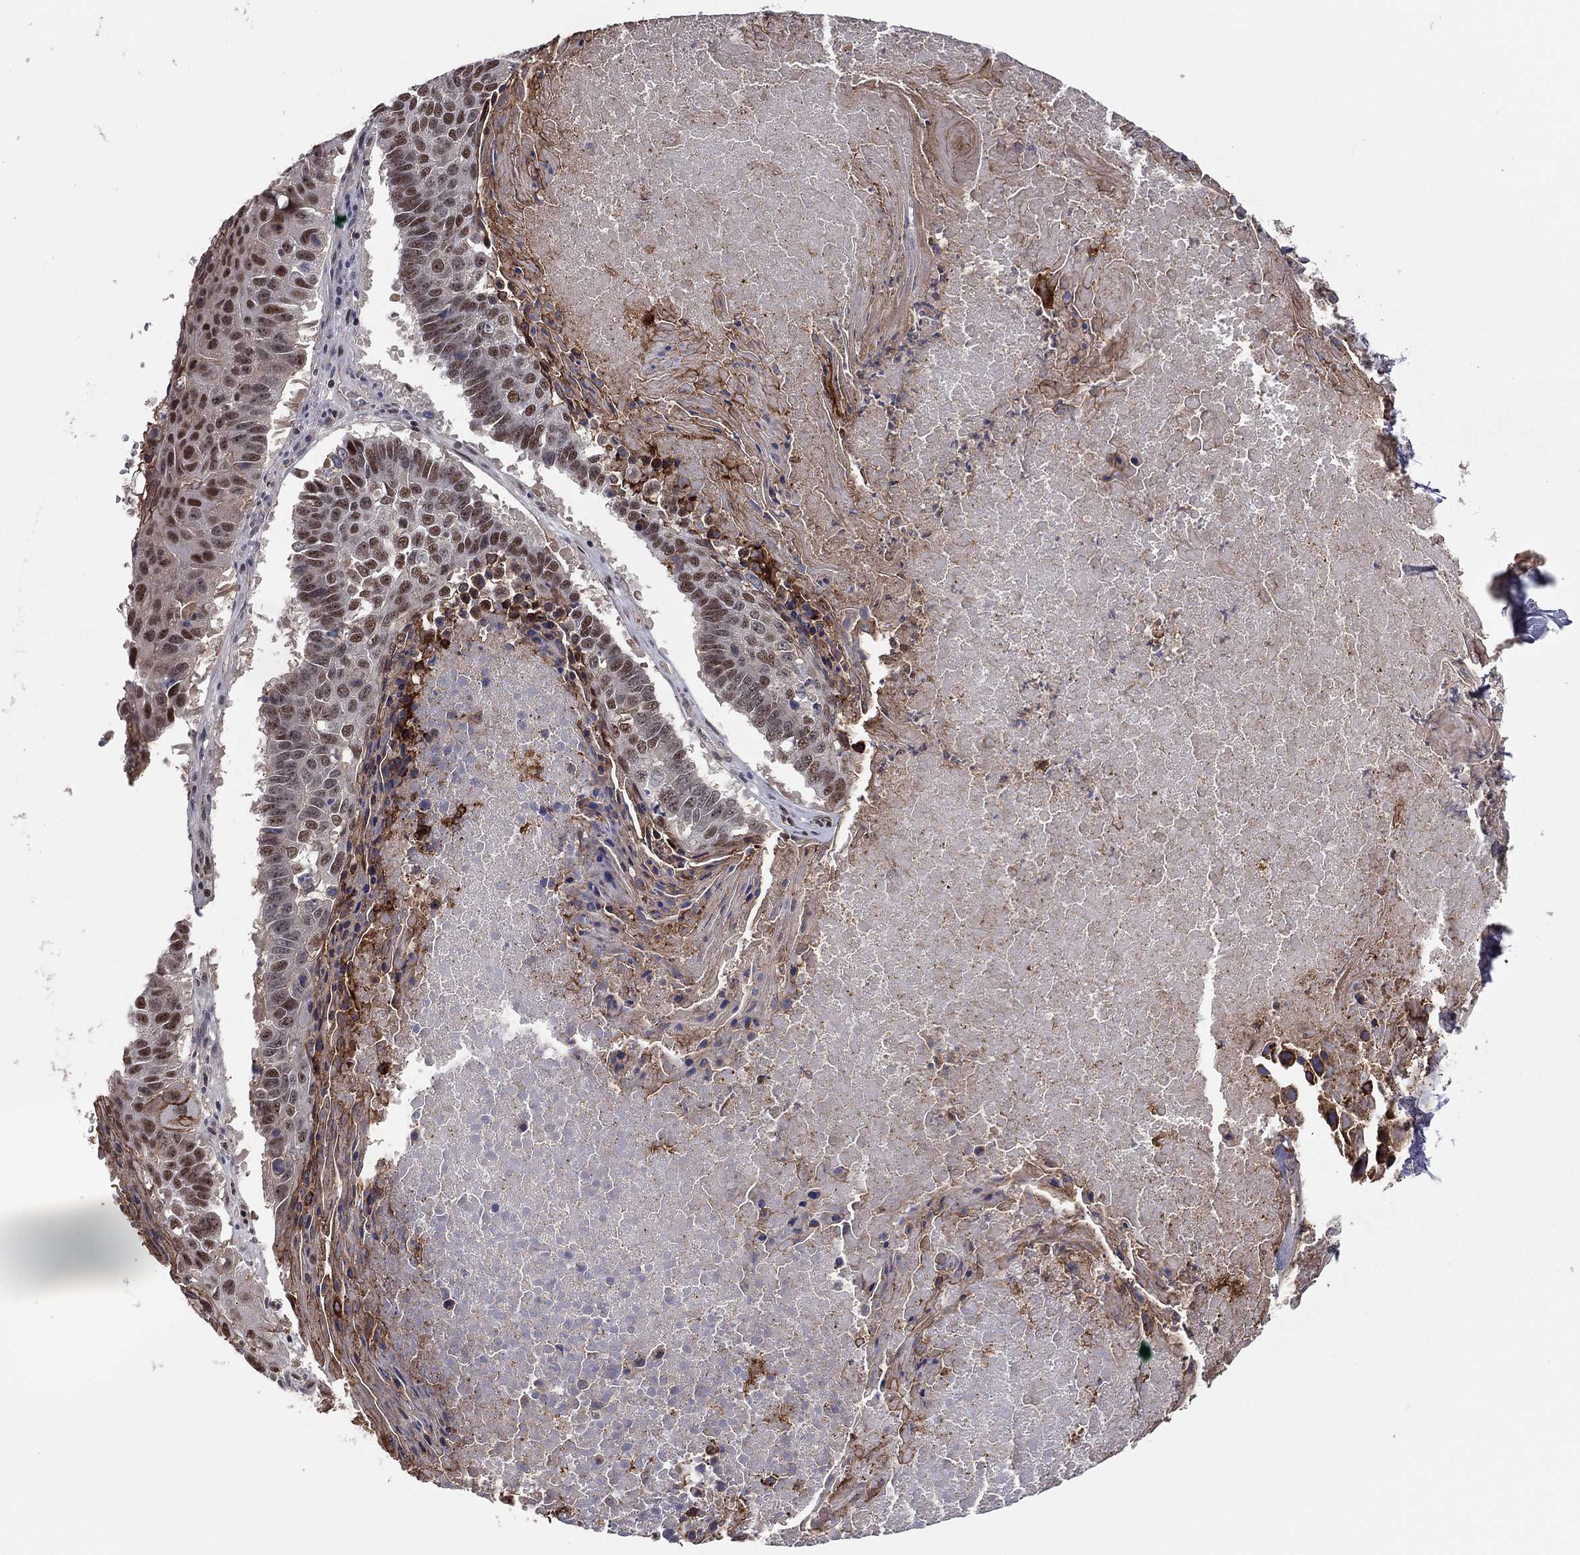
{"staining": {"intensity": "moderate", "quantity": "25%-75%", "location": "nuclear"}, "tissue": "lung cancer", "cell_type": "Tumor cells", "image_type": "cancer", "snomed": [{"axis": "morphology", "description": "Squamous cell carcinoma, NOS"}, {"axis": "topography", "description": "Lung"}], "caption": "About 25%-75% of tumor cells in human lung squamous cell carcinoma reveal moderate nuclear protein staining as visualized by brown immunohistochemical staining.", "gene": "GPALPP1", "patient": {"sex": "male", "age": 73}}